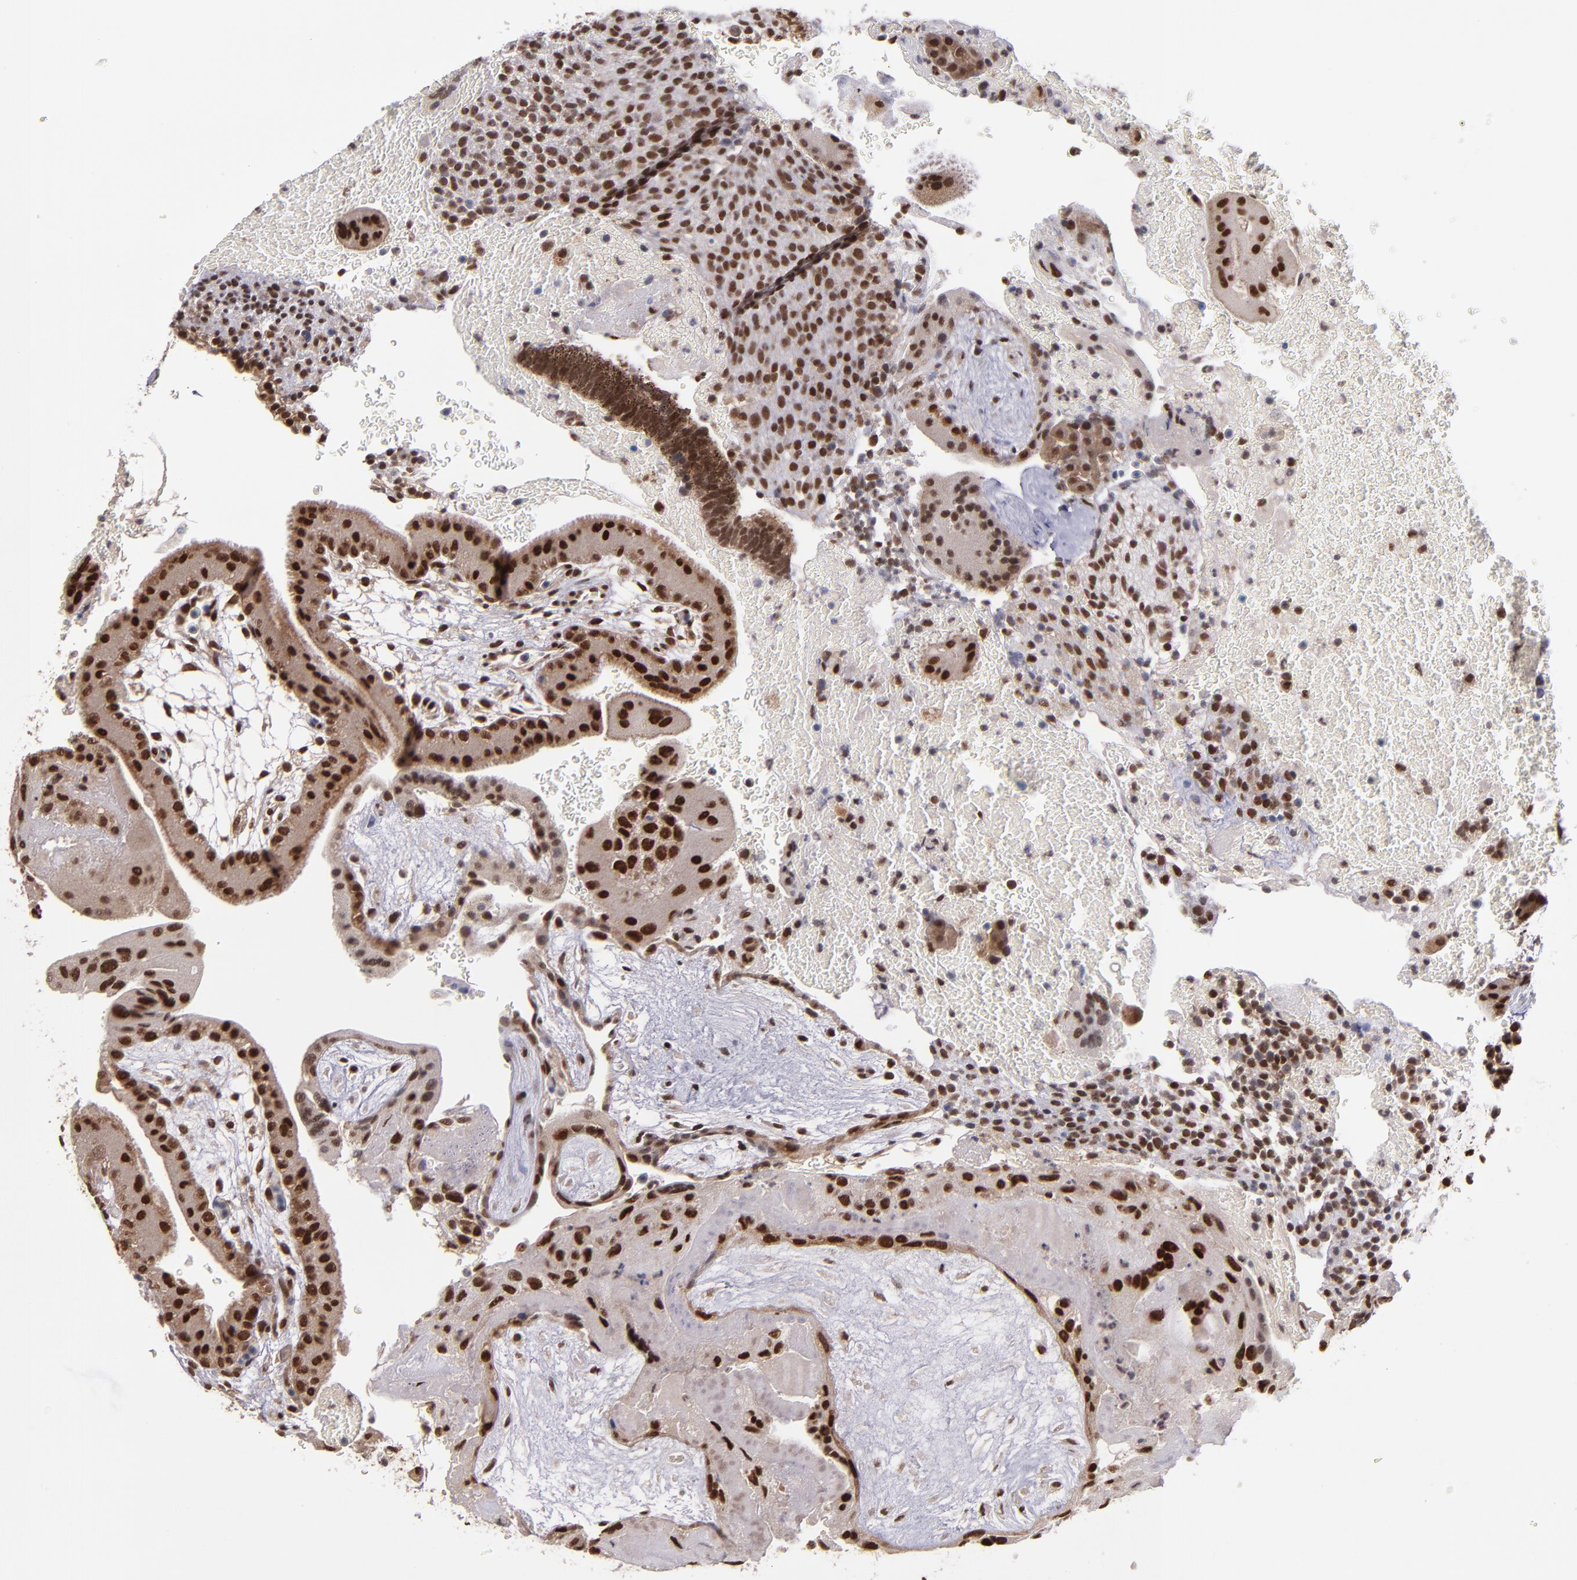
{"staining": {"intensity": "strong", "quantity": ">75%", "location": "nuclear"}, "tissue": "placenta", "cell_type": "Decidual cells", "image_type": "normal", "snomed": [{"axis": "morphology", "description": "Normal tissue, NOS"}, {"axis": "topography", "description": "Placenta"}], "caption": "This is an image of immunohistochemistry (IHC) staining of normal placenta, which shows strong positivity in the nuclear of decidual cells.", "gene": "EP300", "patient": {"sex": "female", "age": 19}}